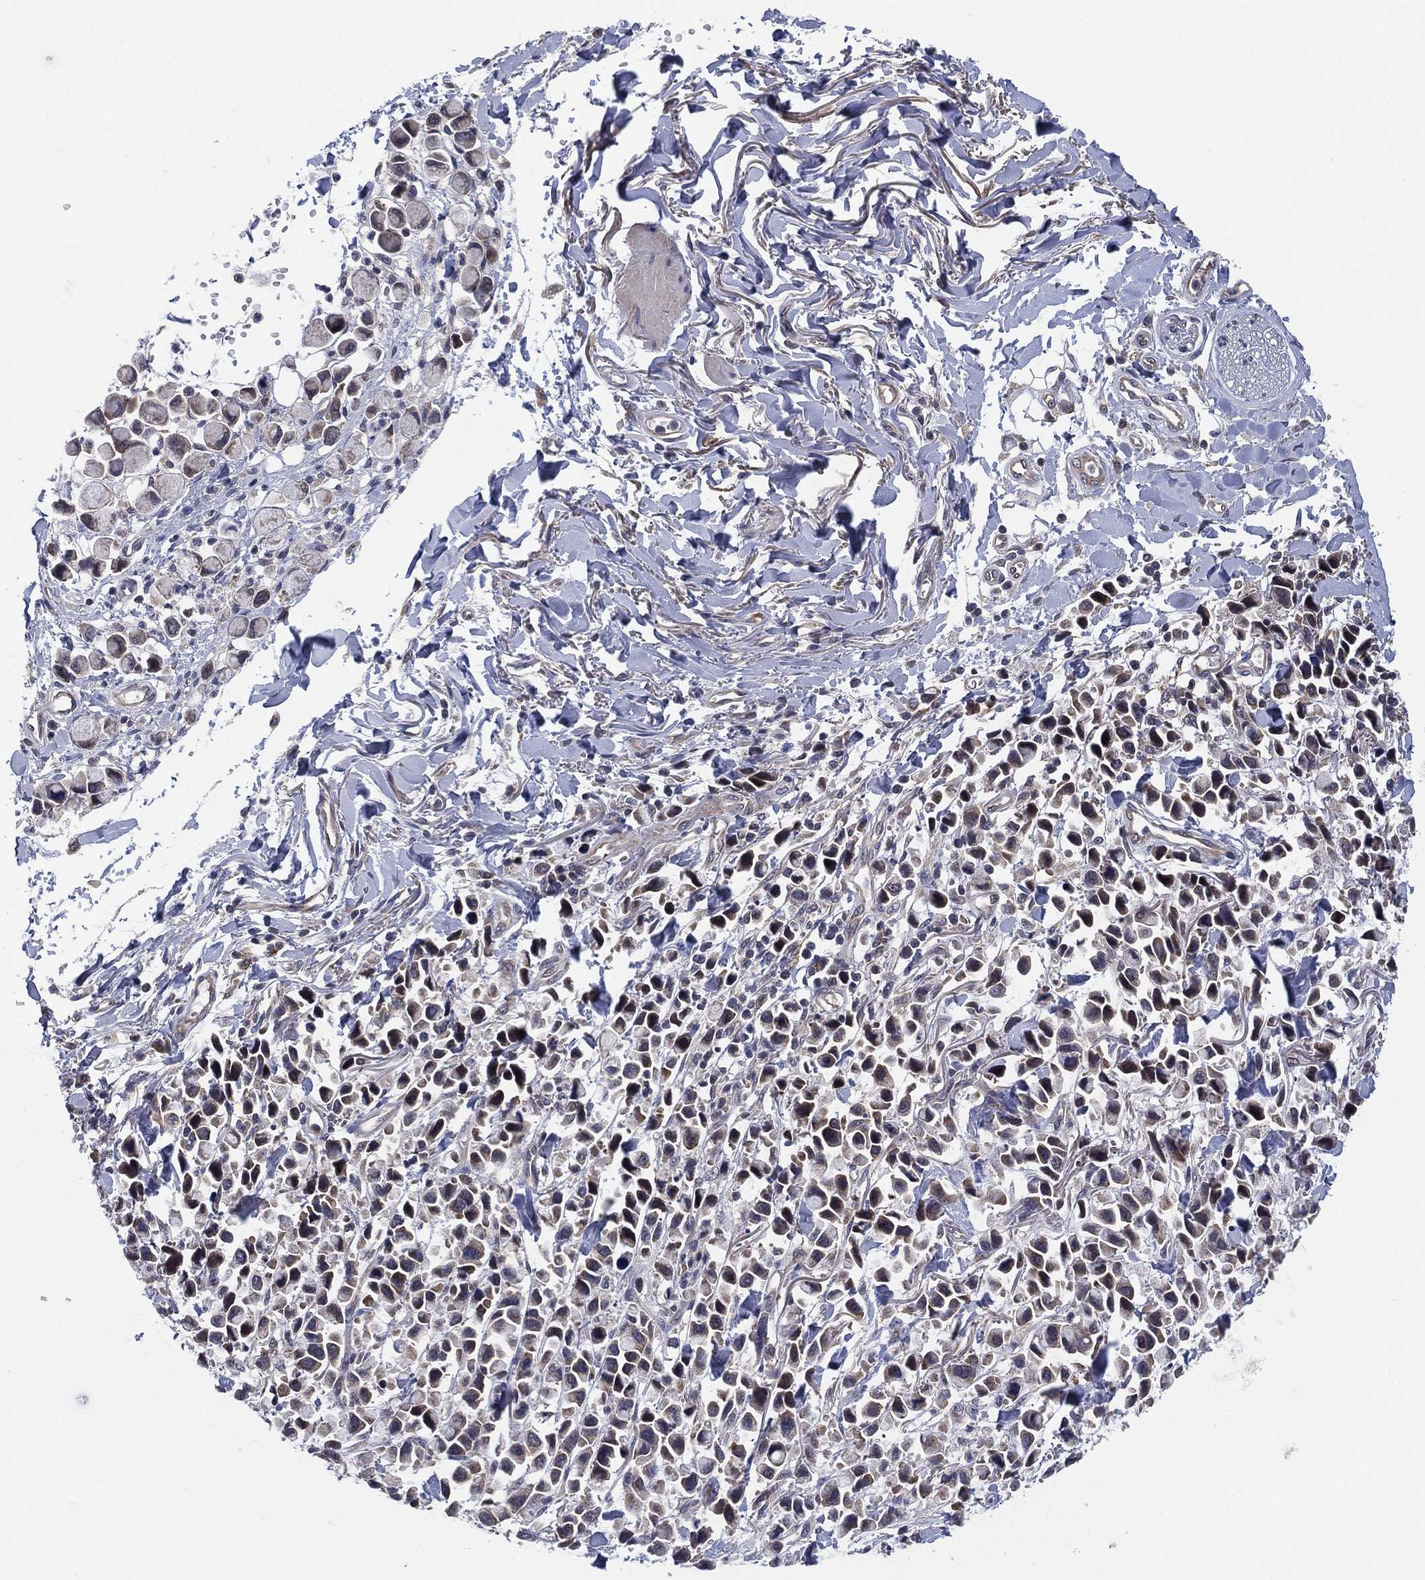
{"staining": {"intensity": "weak", "quantity": "<25%", "location": "cytoplasmic/membranous"}, "tissue": "stomach cancer", "cell_type": "Tumor cells", "image_type": "cancer", "snomed": [{"axis": "morphology", "description": "Adenocarcinoma, NOS"}, {"axis": "topography", "description": "Stomach"}], "caption": "An immunohistochemistry (IHC) histopathology image of stomach adenocarcinoma is shown. There is no staining in tumor cells of stomach adenocarcinoma.", "gene": "SELENOO", "patient": {"sex": "female", "age": 81}}